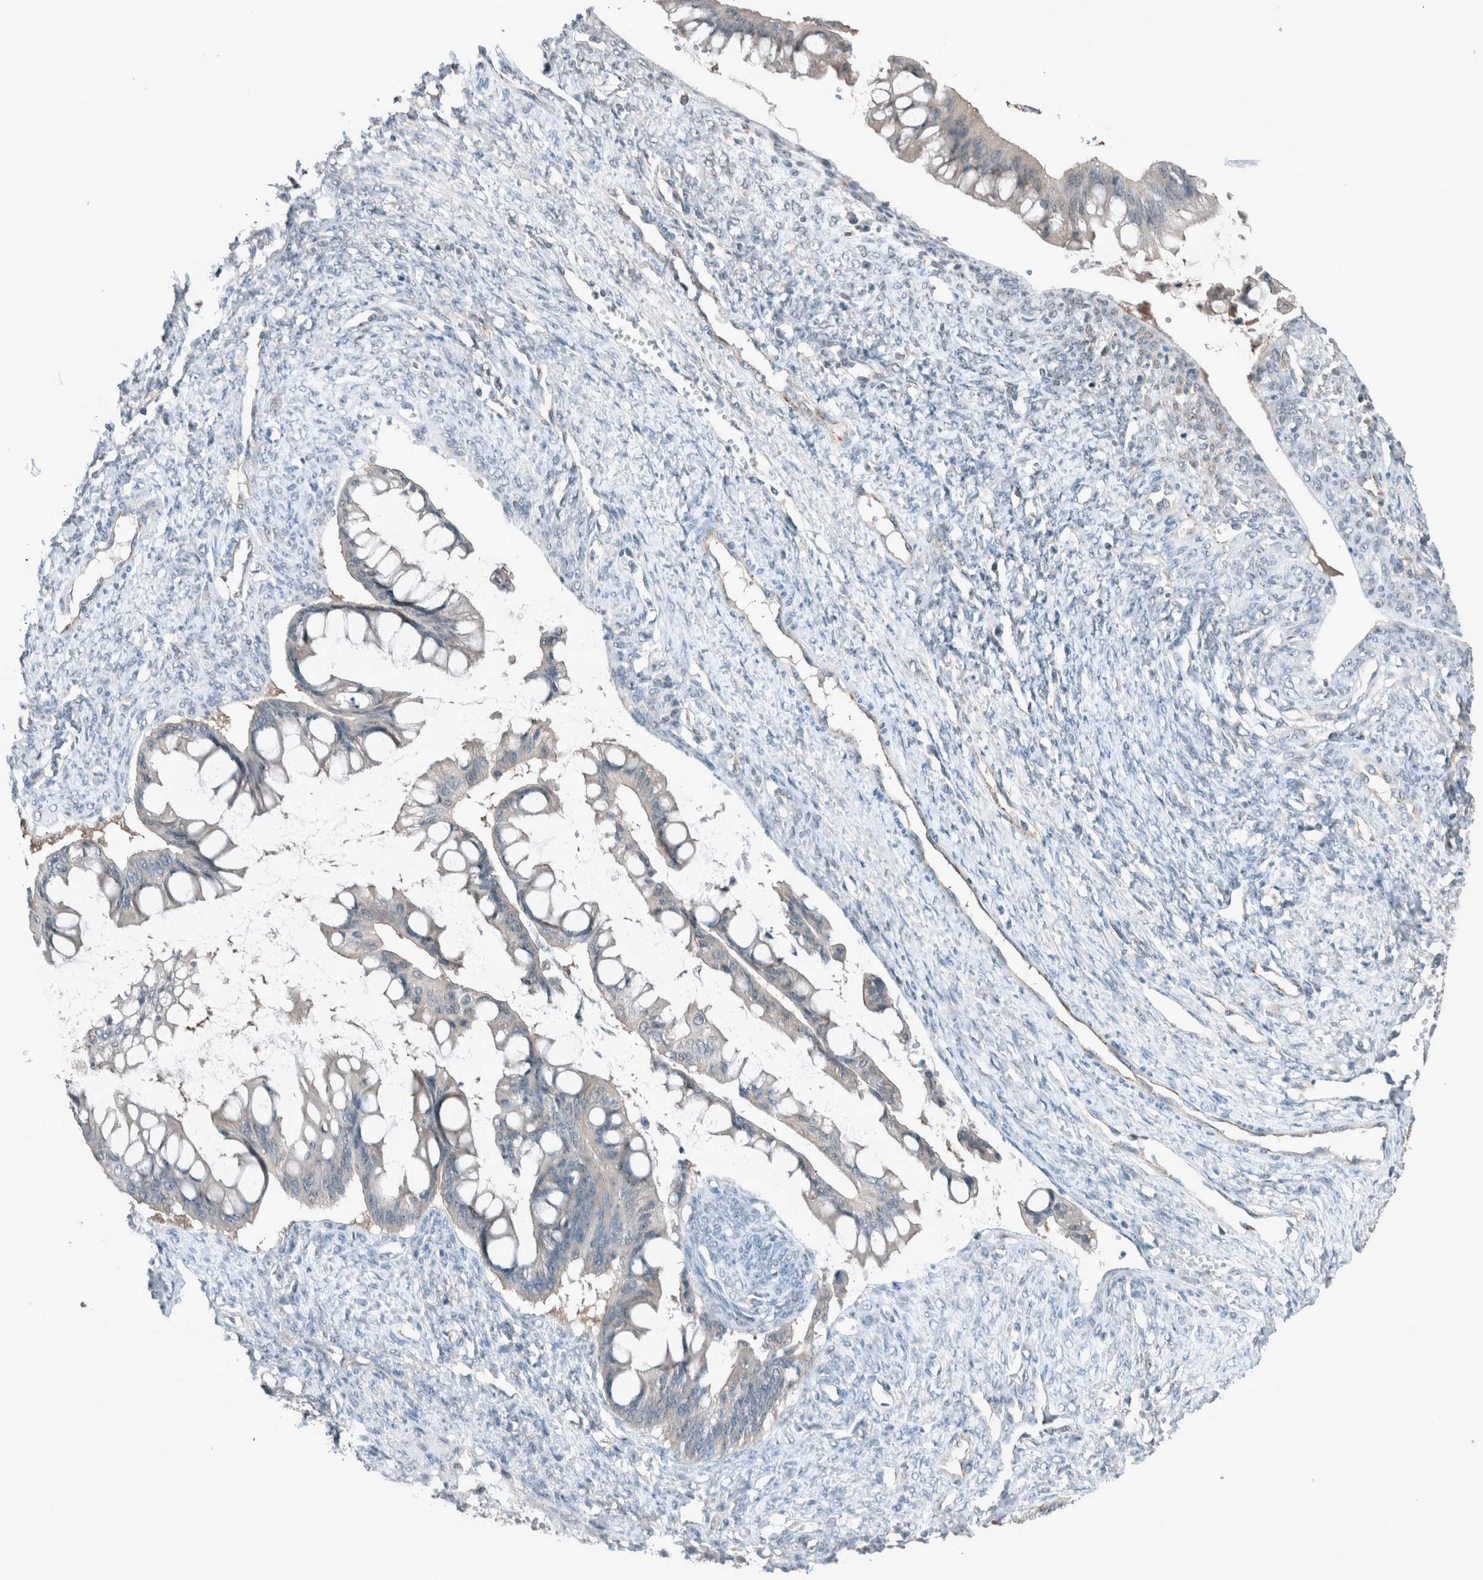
{"staining": {"intensity": "negative", "quantity": "none", "location": "none"}, "tissue": "ovarian cancer", "cell_type": "Tumor cells", "image_type": "cancer", "snomed": [{"axis": "morphology", "description": "Cystadenocarcinoma, mucinous, NOS"}, {"axis": "topography", "description": "Ovary"}], "caption": "Tumor cells show no significant protein positivity in ovarian mucinous cystadenocarcinoma.", "gene": "RALGDS", "patient": {"sex": "female", "age": 73}}